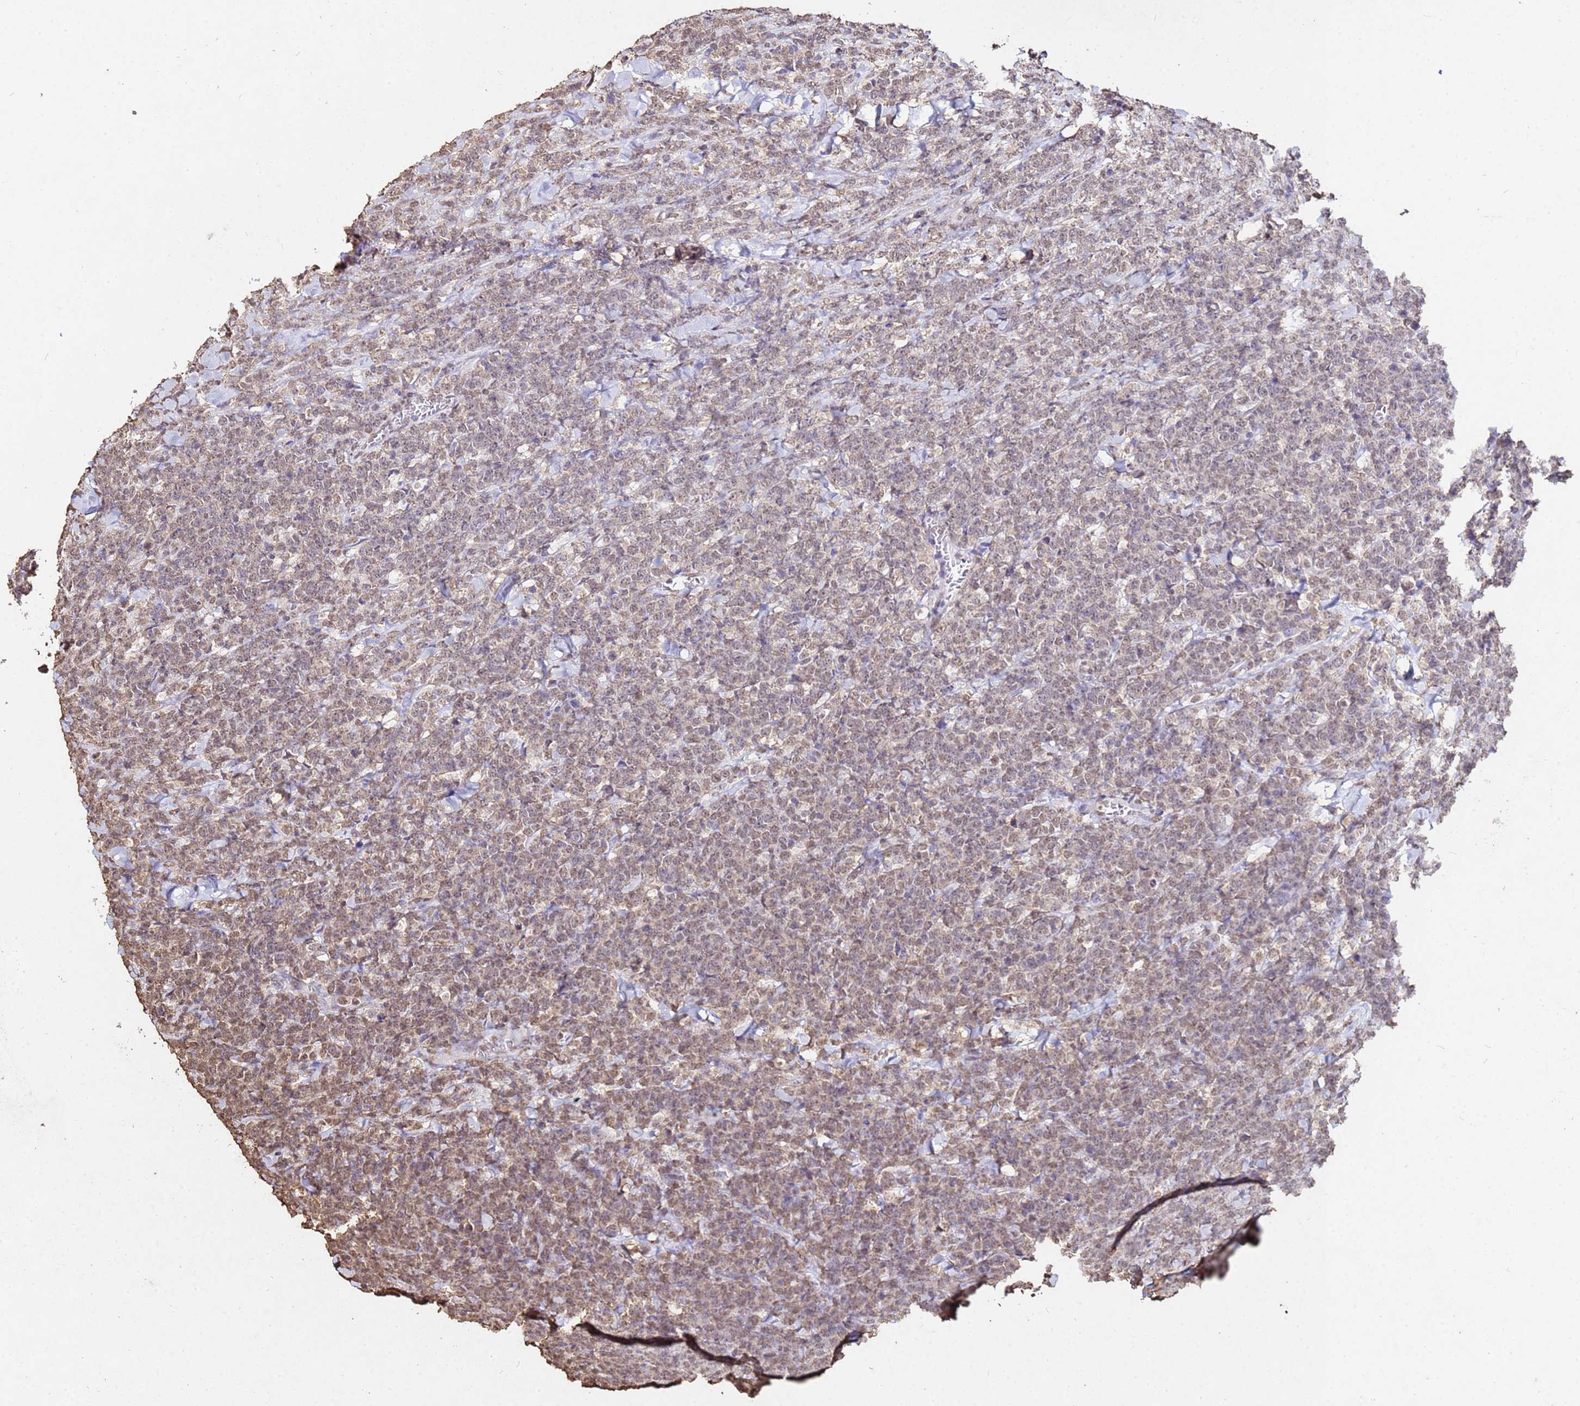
{"staining": {"intensity": "moderate", "quantity": ">75%", "location": "nuclear"}, "tissue": "lymphoma", "cell_type": "Tumor cells", "image_type": "cancer", "snomed": [{"axis": "morphology", "description": "Malignant lymphoma, non-Hodgkin's type, High grade"}, {"axis": "topography", "description": "Small intestine"}], "caption": "Immunohistochemistry micrograph of neoplastic tissue: human lymphoma stained using immunohistochemistry (IHC) reveals medium levels of moderate protein expression localized specifically in the nuclear of tumor cells, appearing as a nuclear brown color.", "gene": "MYOCD", "patient": {"sex": "male", "age": 8}}